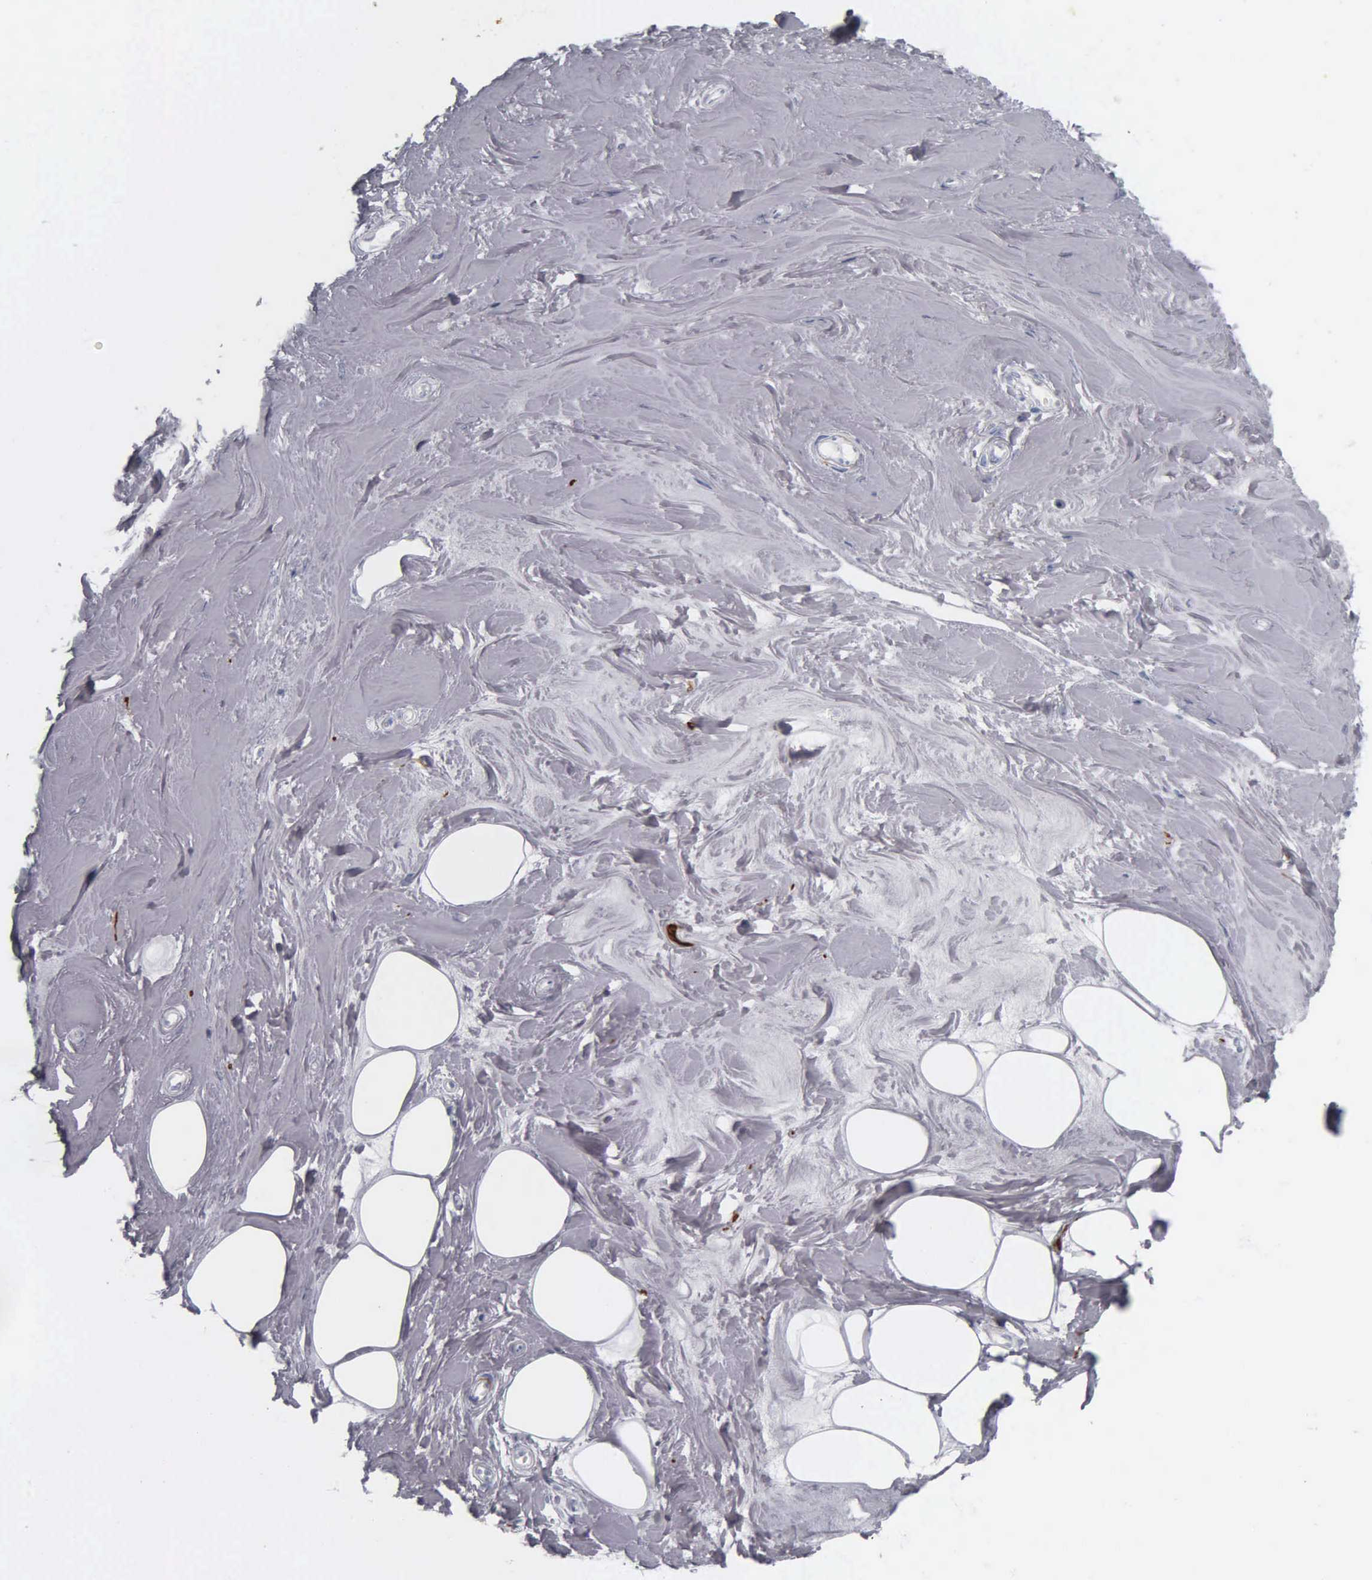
{"staining": {"intensity": "negative", "quantity": "none", "location": "none"}, "tissue": "breast", "cell_type": "Adipocytes", "image_type": "normal", "snomed": [{"axis": "morphology", "description": "Normal tissue, NOS"}, {"axis": "topography", "description": "Breast"}], "caption": "An IHC image of unremarkable breast is shown. There is no staining in adipocytes of breast. Brightfield microscopy of immunohistochemistry stained with DAB (brown) and hematoxylin (blue), captured at high magnification.", "gene": "DES", "patient": {"sex": "female", "age": 44}}